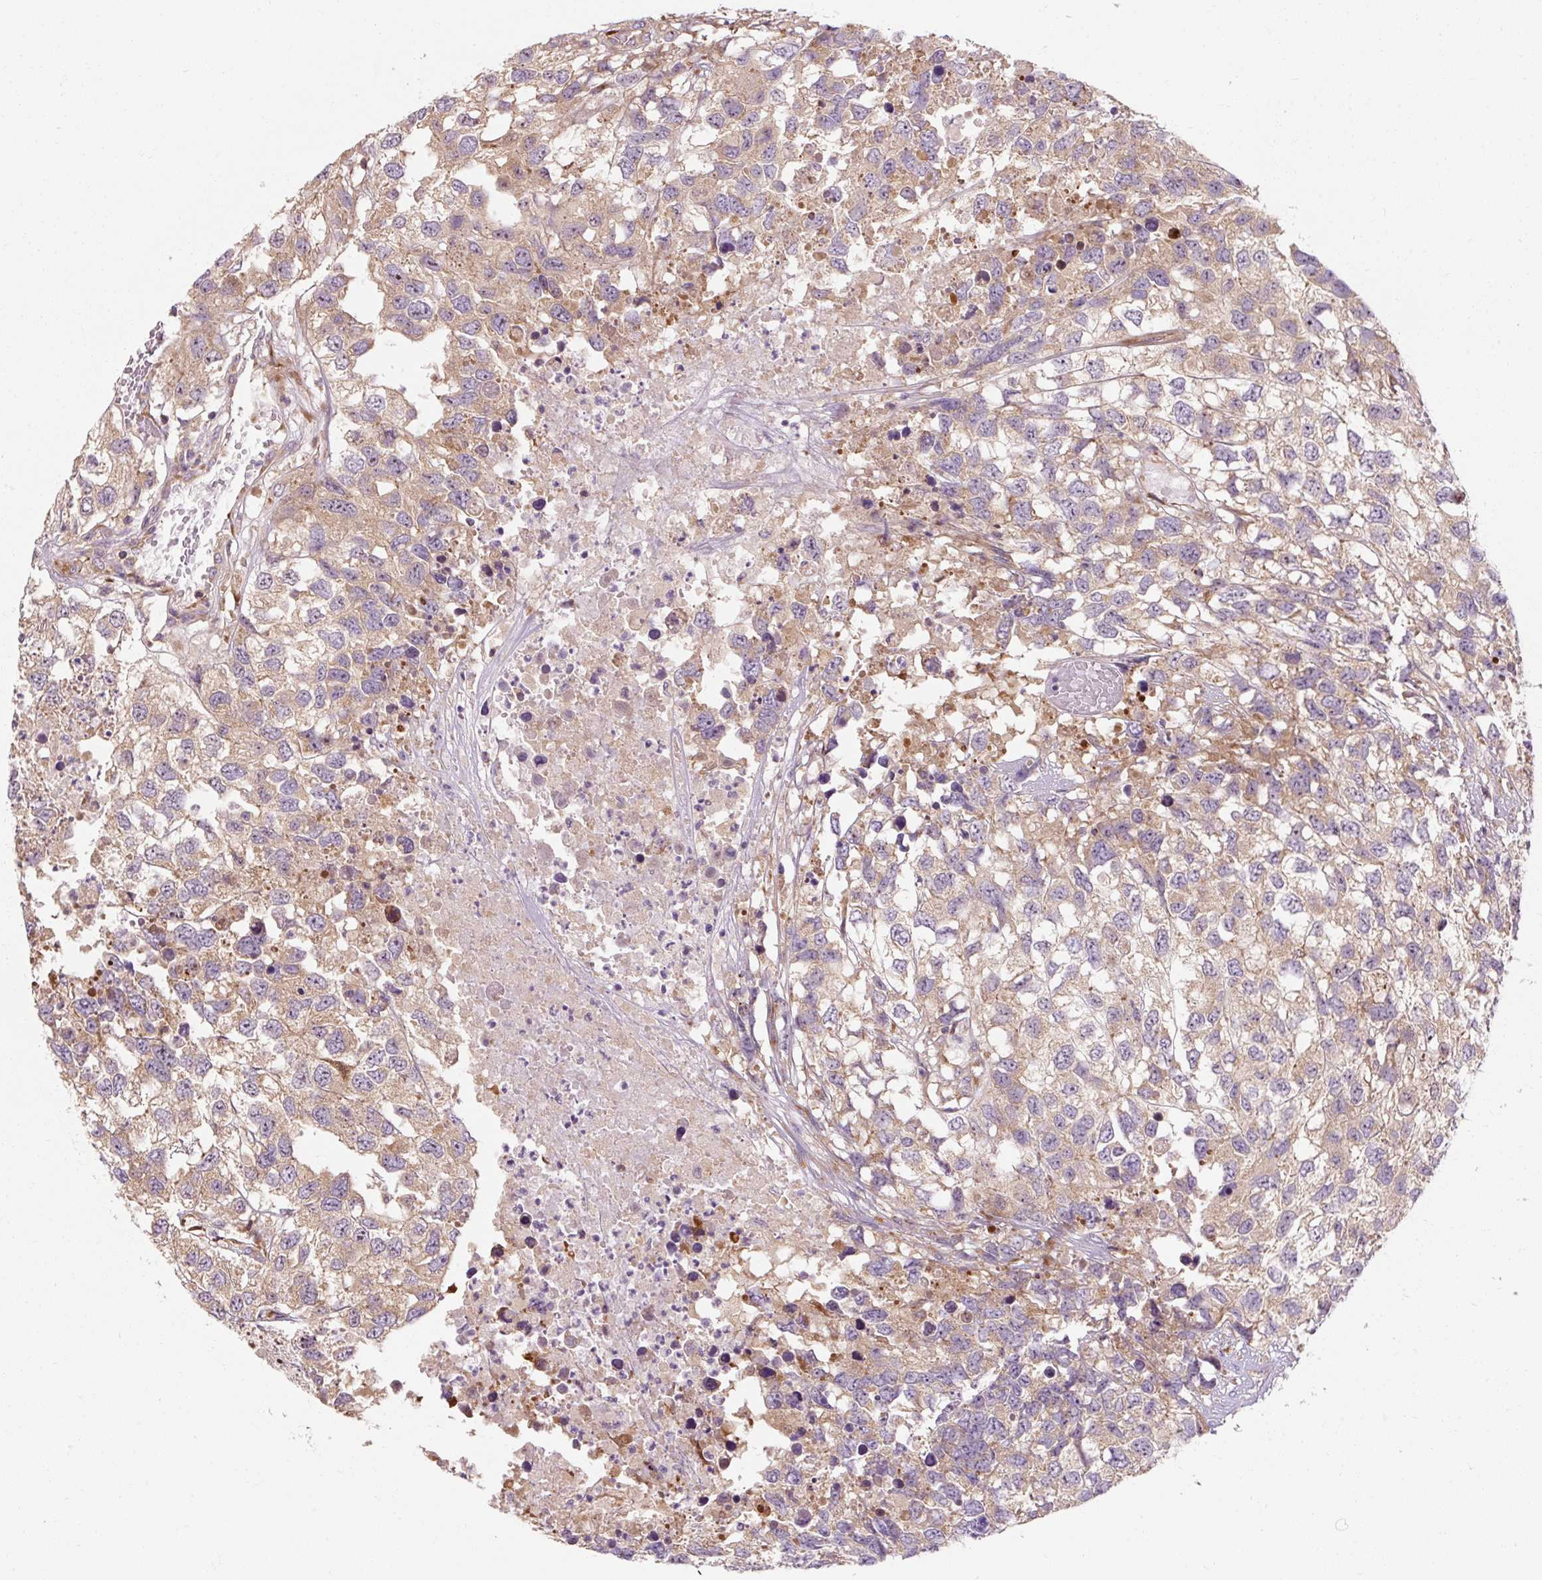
{"staining": {"intensity": "weak", "quantity": ">75%", "location": "cytoplasmic/membranous"}, "tissue": "testis cancer", "cell_type": "Tumor cells", "image_type": "cancer", "snomed": [{"axis": "morphology", "description": "Carcinoma, Embryonal, NOS"}, {"axis": "topography", "description": "Testis"}], "caption": "Brown immunohistochemical staining in testis cancer (embryonal carcinoma) reveals weak cytoplasmic/membranous staining in approximately >75% of tumor cells.", "gene": "PRSS48", "patient": {"sex": "male", "age": 83}}